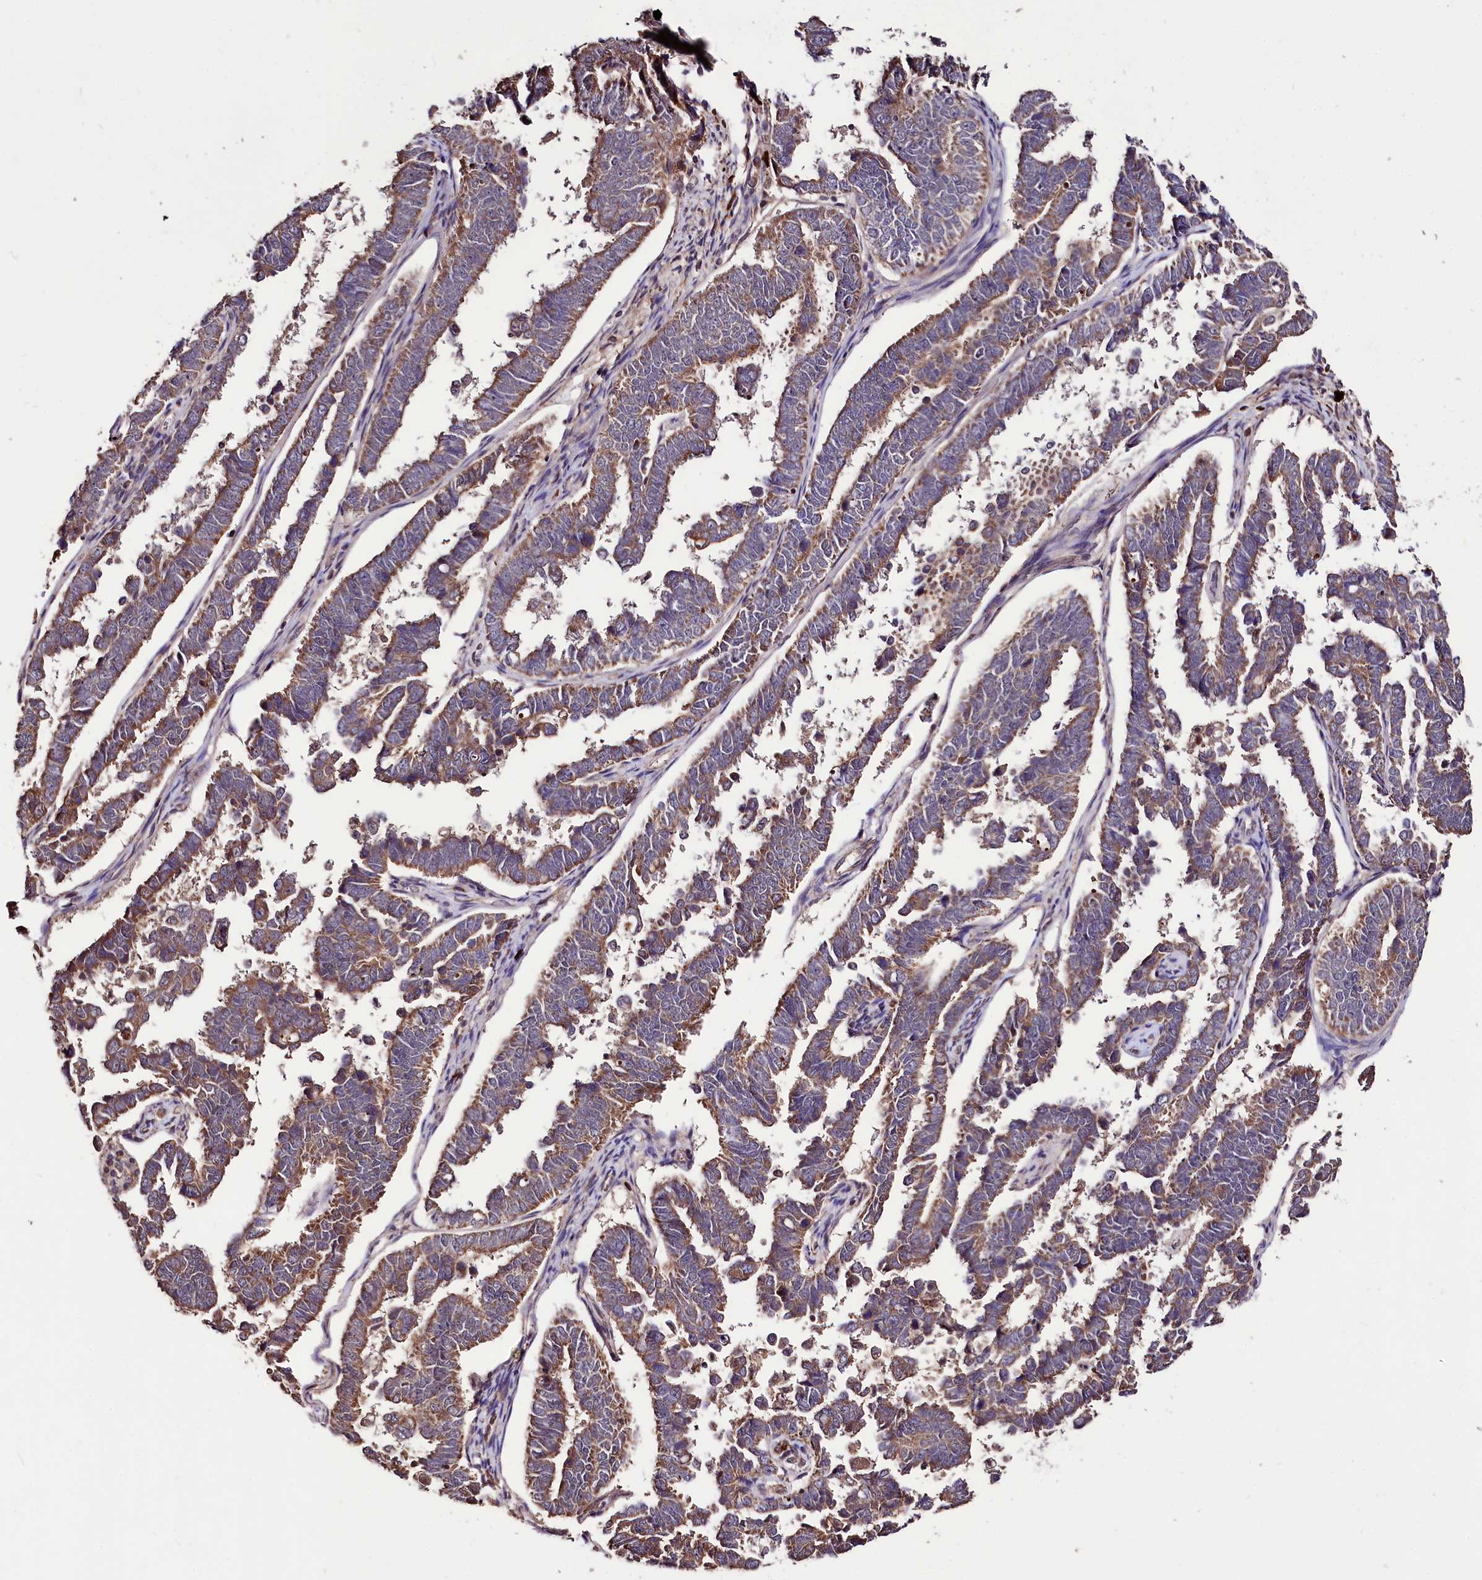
{"staining": {"intensity": "moderate", "quantity": ">75%", "location": "cytoplasmic/membranous"}, "tissue": "endometrial cancer", "cell_type": "Tumor cells", "image_type": "cancer", "snomed": [{"axis": "morphology", "description": "Adenocarcinoma, NOS"}, {"axis": "topography", "description": "Endometrium"}], "caption": "This histopathology image exhibits endometrial cancer (adenocarcinoma) stained with immunohistochemistry (IHC) to label a protein in brown. The cytoplasmic/membranous of tumor cells show moderate positivity for the protein. Nuclei are counter-stained blue.", "gene": "KLRB1", "patient": {"sex": "female", "age": 75}}